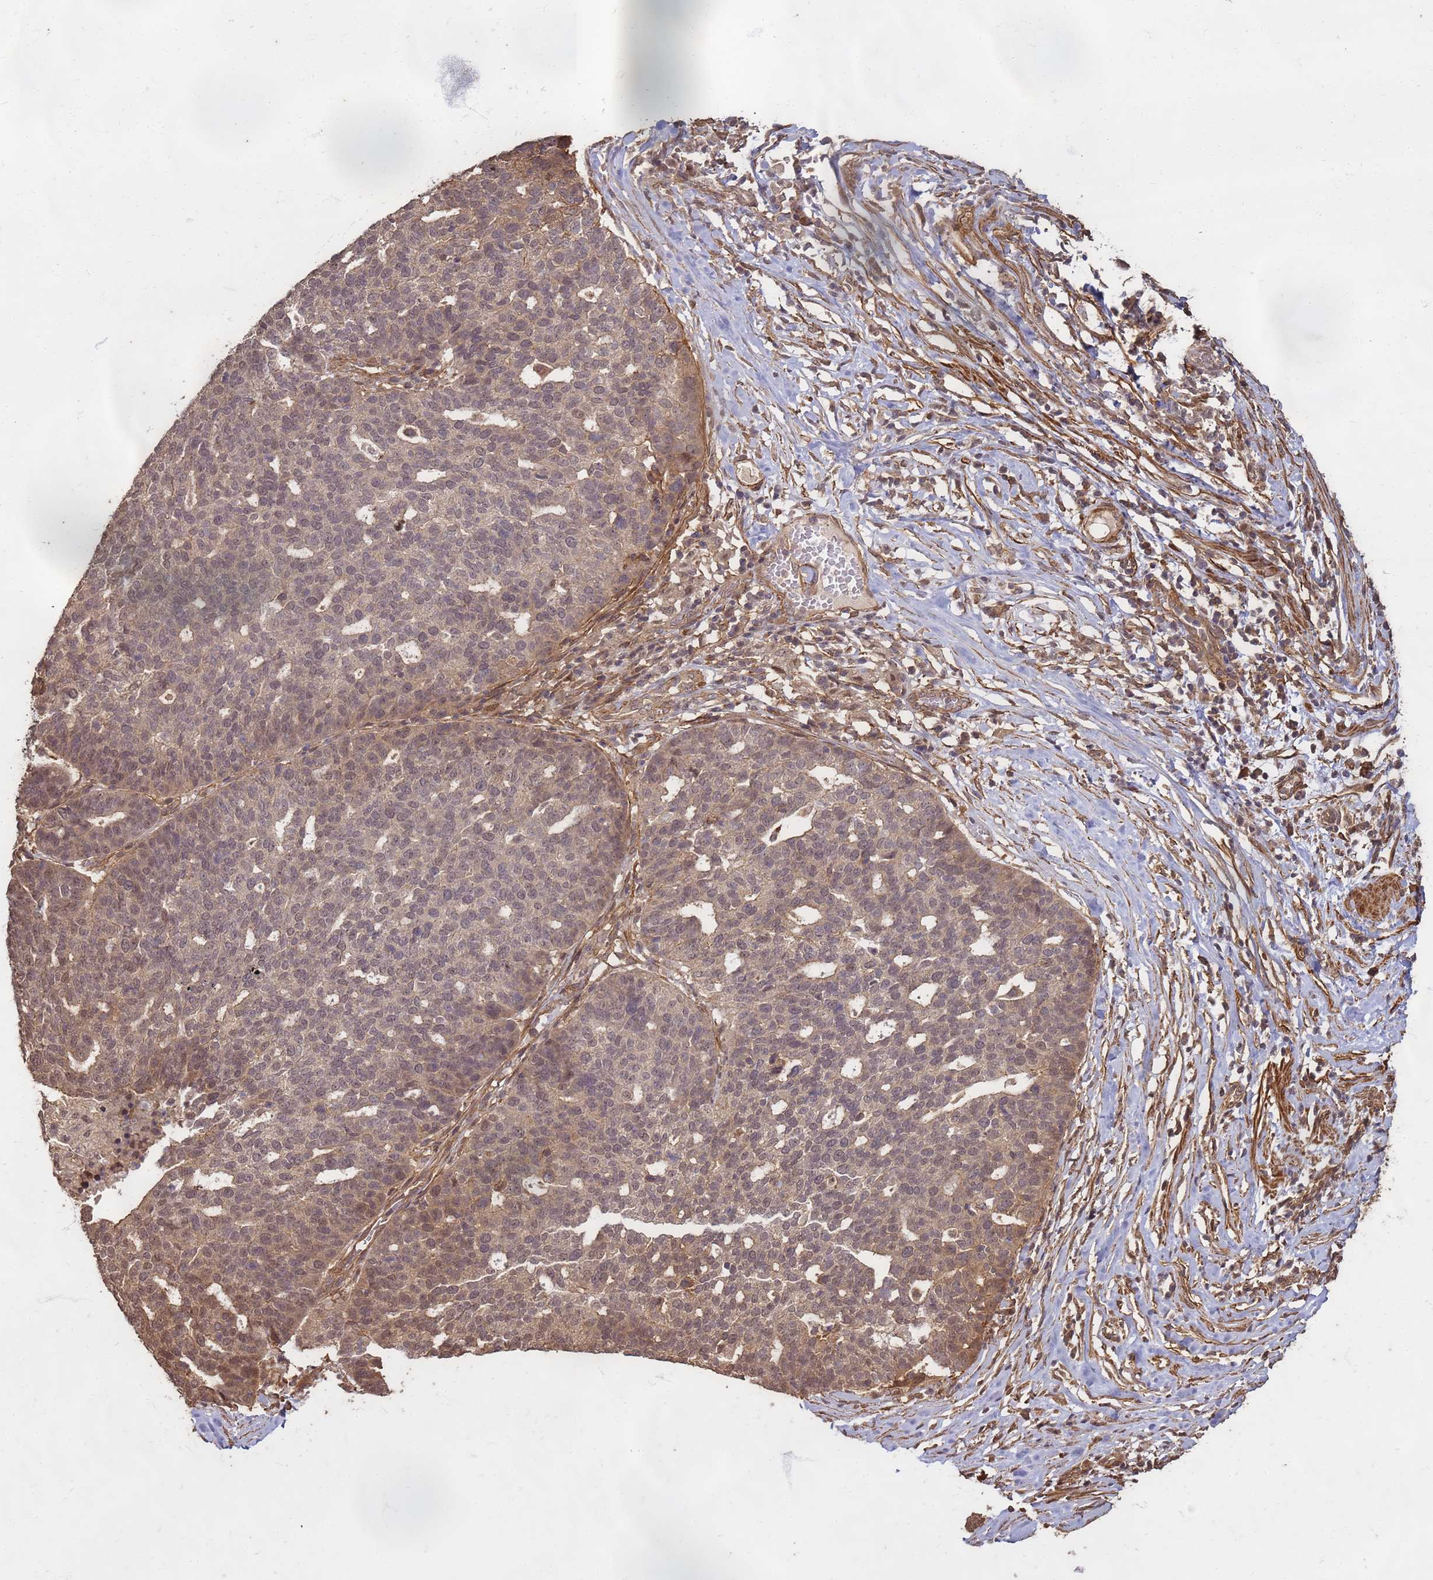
{"staining": {"intensity": "weak", "quantity": "25%-75%", "location": "cytoplasmic/membranous,nuclear"}, "tissue": "ovarian cancer", "cell_type": "Tumor cells", "image_type": "cancer", "snomed": [{"axis": "morphology", "description": "Cystadenocarcinoma, serous, NOS"}, {"axis": "topography", "description": "Ovary"}], "caption": "DAB (3,3'-diaminobenzidine) immunohistochemical staining of ovarian cancer reveals weak cytoplasmic/membranous and nuclear protein positivity in approximately 25%-75% of tumor cells. The staining is performed using DAB (3,3'-diaminobenzidine) brown chromogen to label protein expression. The nuclei are counter-stained blue using hematoxylin.", "gene": "KIF26A", "patient": {"sex": "female", "age": 59}}